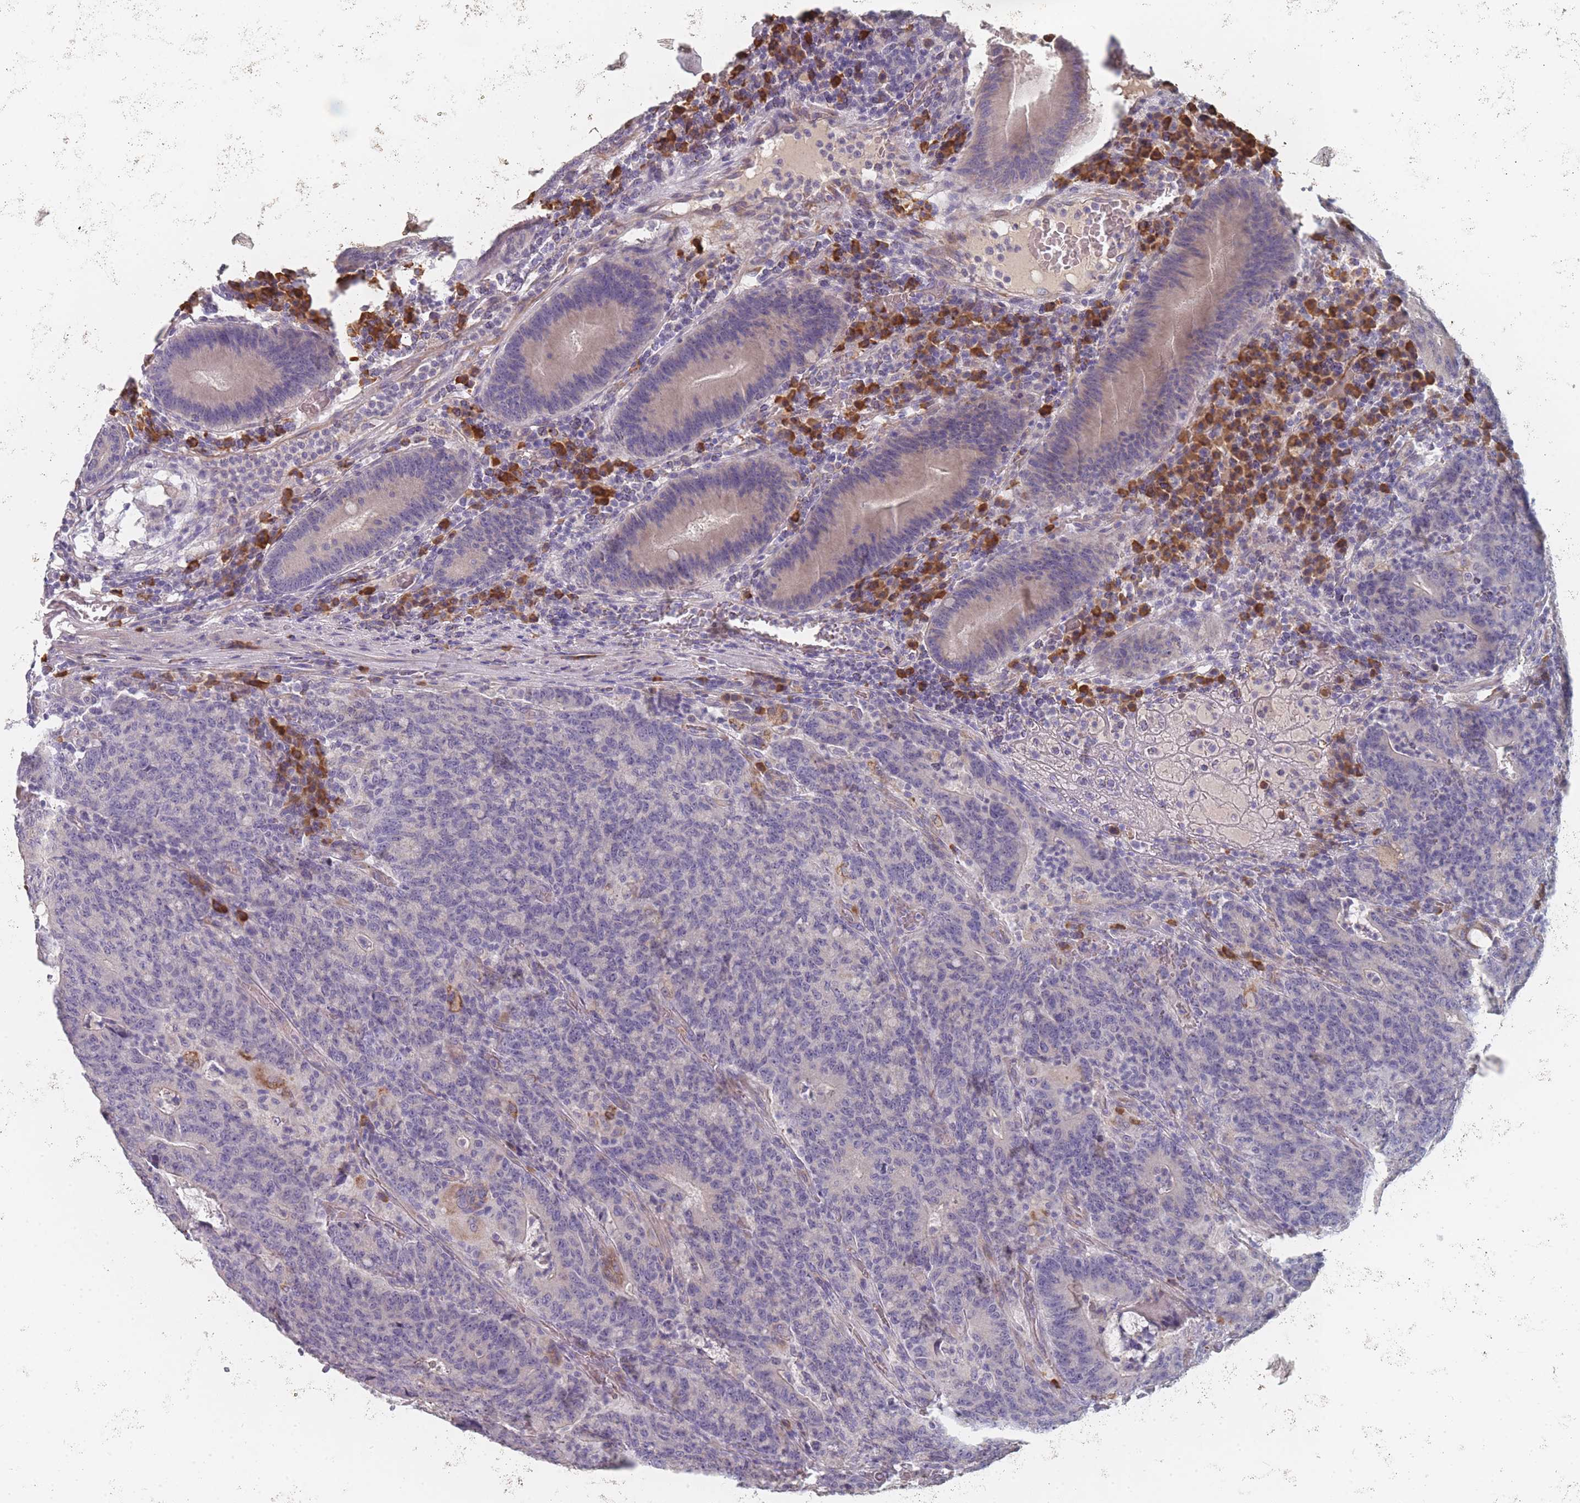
{"staining": {"intensity": "negative", "quantity": "none", "location": "none"}, "tissue": "colorectal cancer", "cell_type": "Tumor cells", "image_type": "cancer", "snomed": [{"axis": "morphology", "description": "Normal tissue, NOS"}, {"axis": "morphology", "description": "Adenocarcinoma, NOS"}, {"axis": "topography", "description": "Colon"}], "caption": "A photomicrograph of colorectal adenocarcinoma stained for a protein shows no brown staining in tumor cells.", "gene": "SLC35E4", "patient": {"sex": "female", "age": 75}}